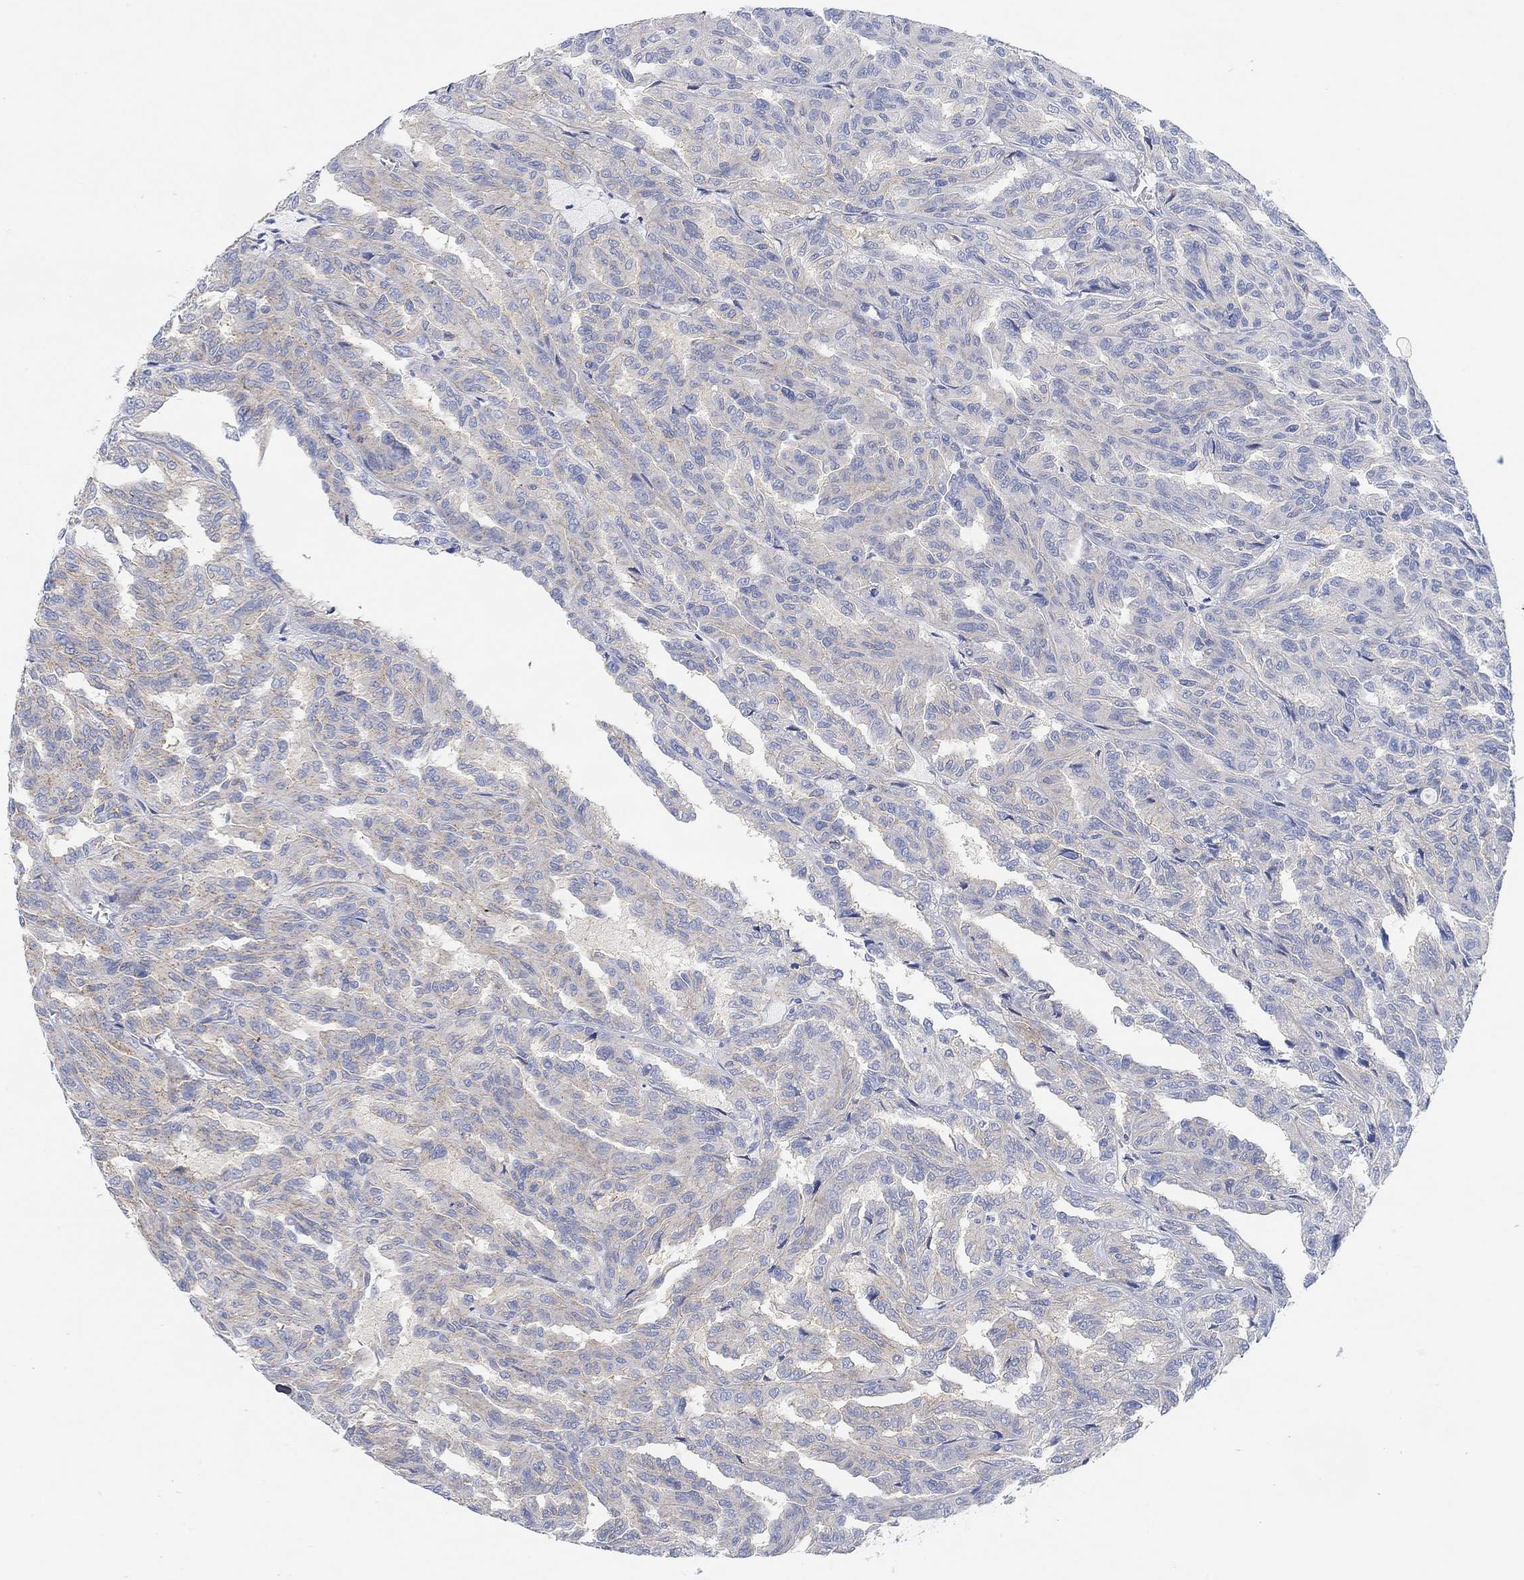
{"staining": {"intensity": "weak", "quantity": "<25%", "location": "cytoplasmic/membranous"}, "tissue": "renal cancer", "cell_type": "Tumor cells", "image_type": "cancer", "snomed": [{"axis": "morphology", "description": "Adenocarcinoma, NOS"}, {"axis": "topography", "description": "Kidney"}], "caption": "IHC of human renal cancer reveals no staining in tumor cells.", "gene": "RGS1", "patient": {"sex": "male", "age": 79}}